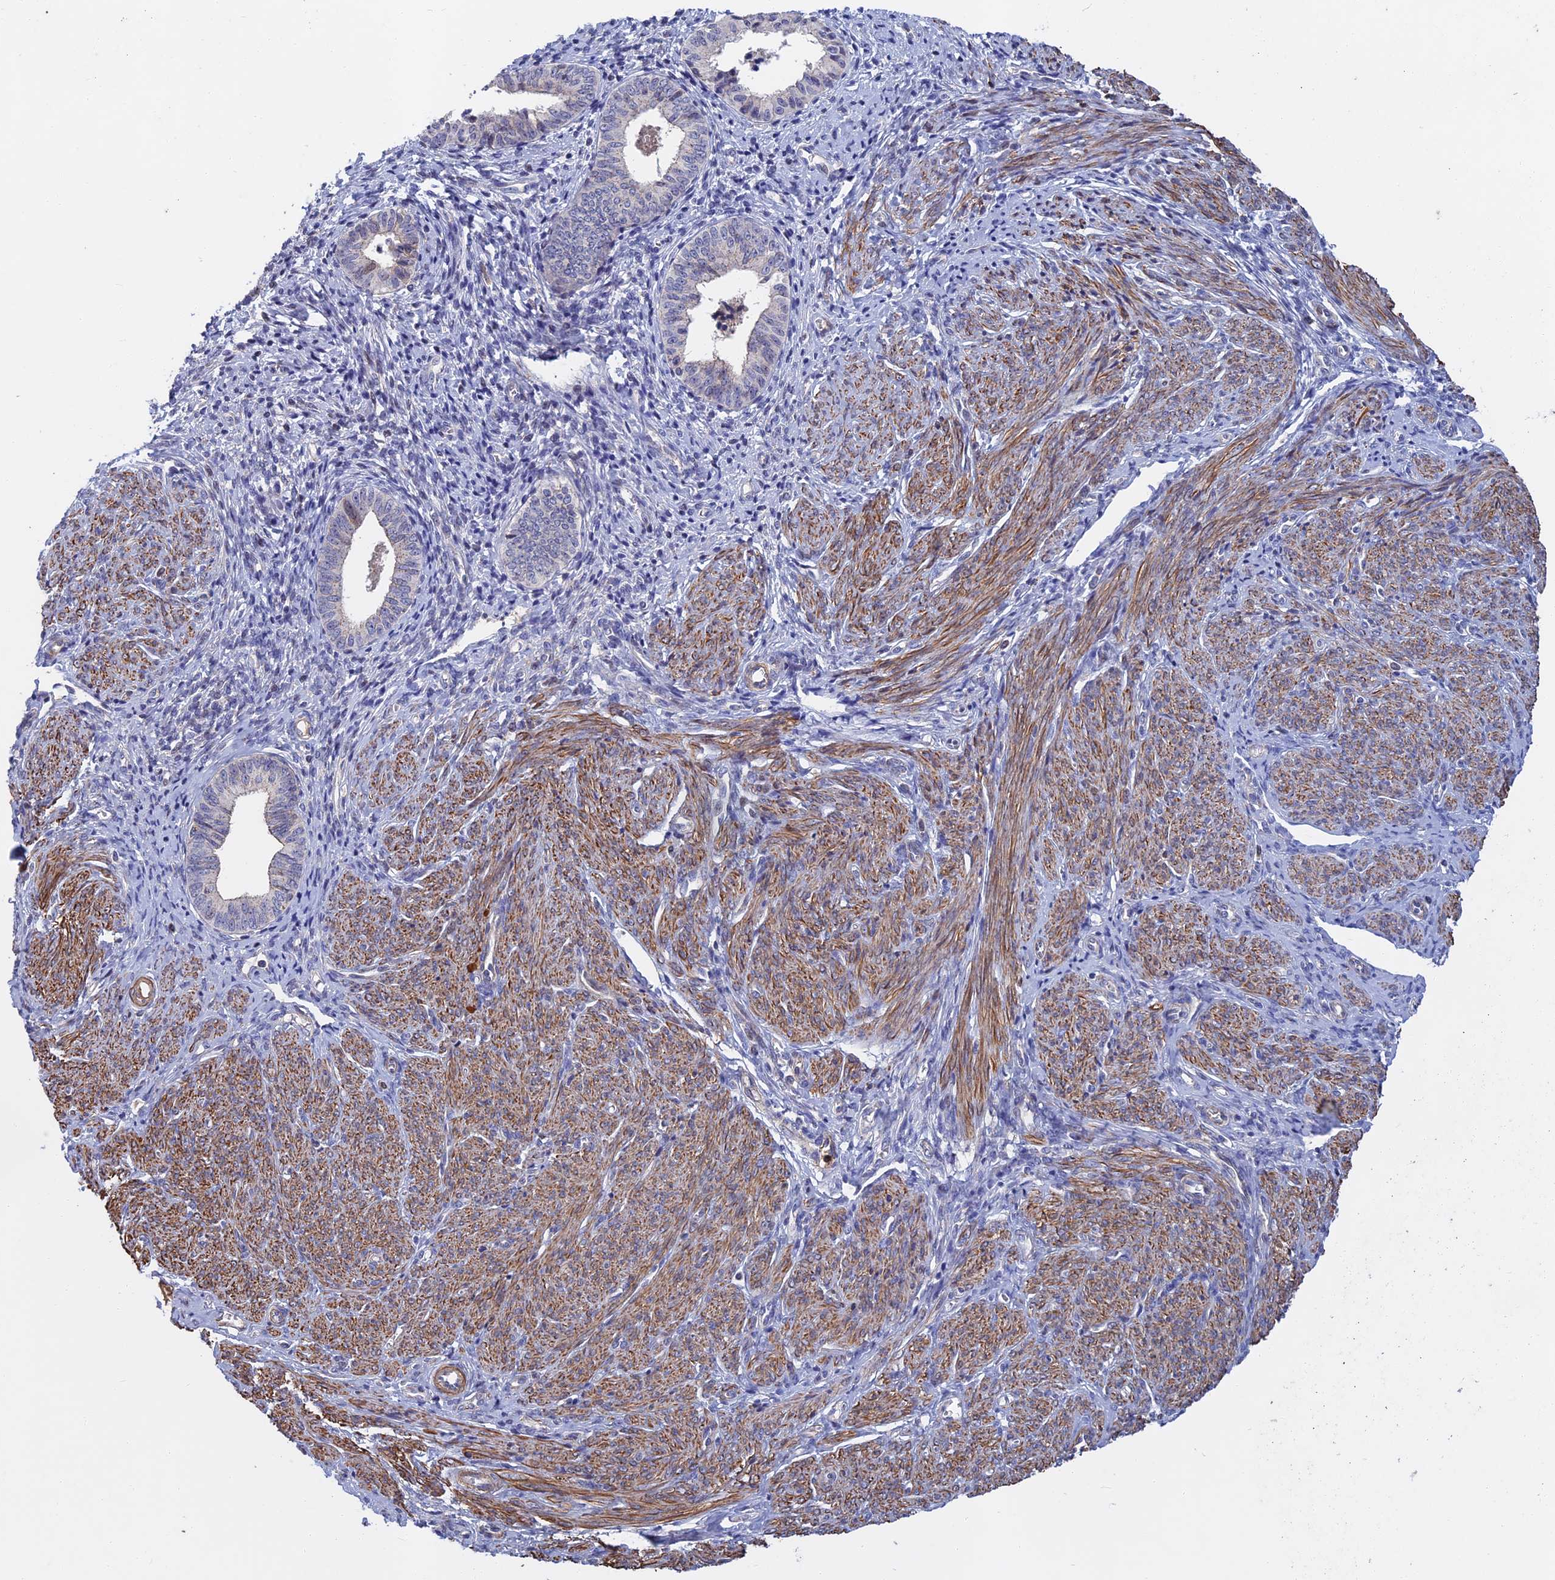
{"staining": {"intensity": "weak", "quantity": "<25%", "location": "cytoplasmic/membranous"}, "tissue": "endometrial cancer", "cell_type": "Tumor cells", "image_type": "cancer", "snomed": [{"axis": "morphology", "description": "Adenocarcinoma, NOS"}, {"axis": "topography", "description": "Endometrium"}], "caption": "Tumor cells show no significant positivity in endometrial adenocarcinoma.", "gene": "LYPD5", "patient": {"sex": "female", "age": 79}}